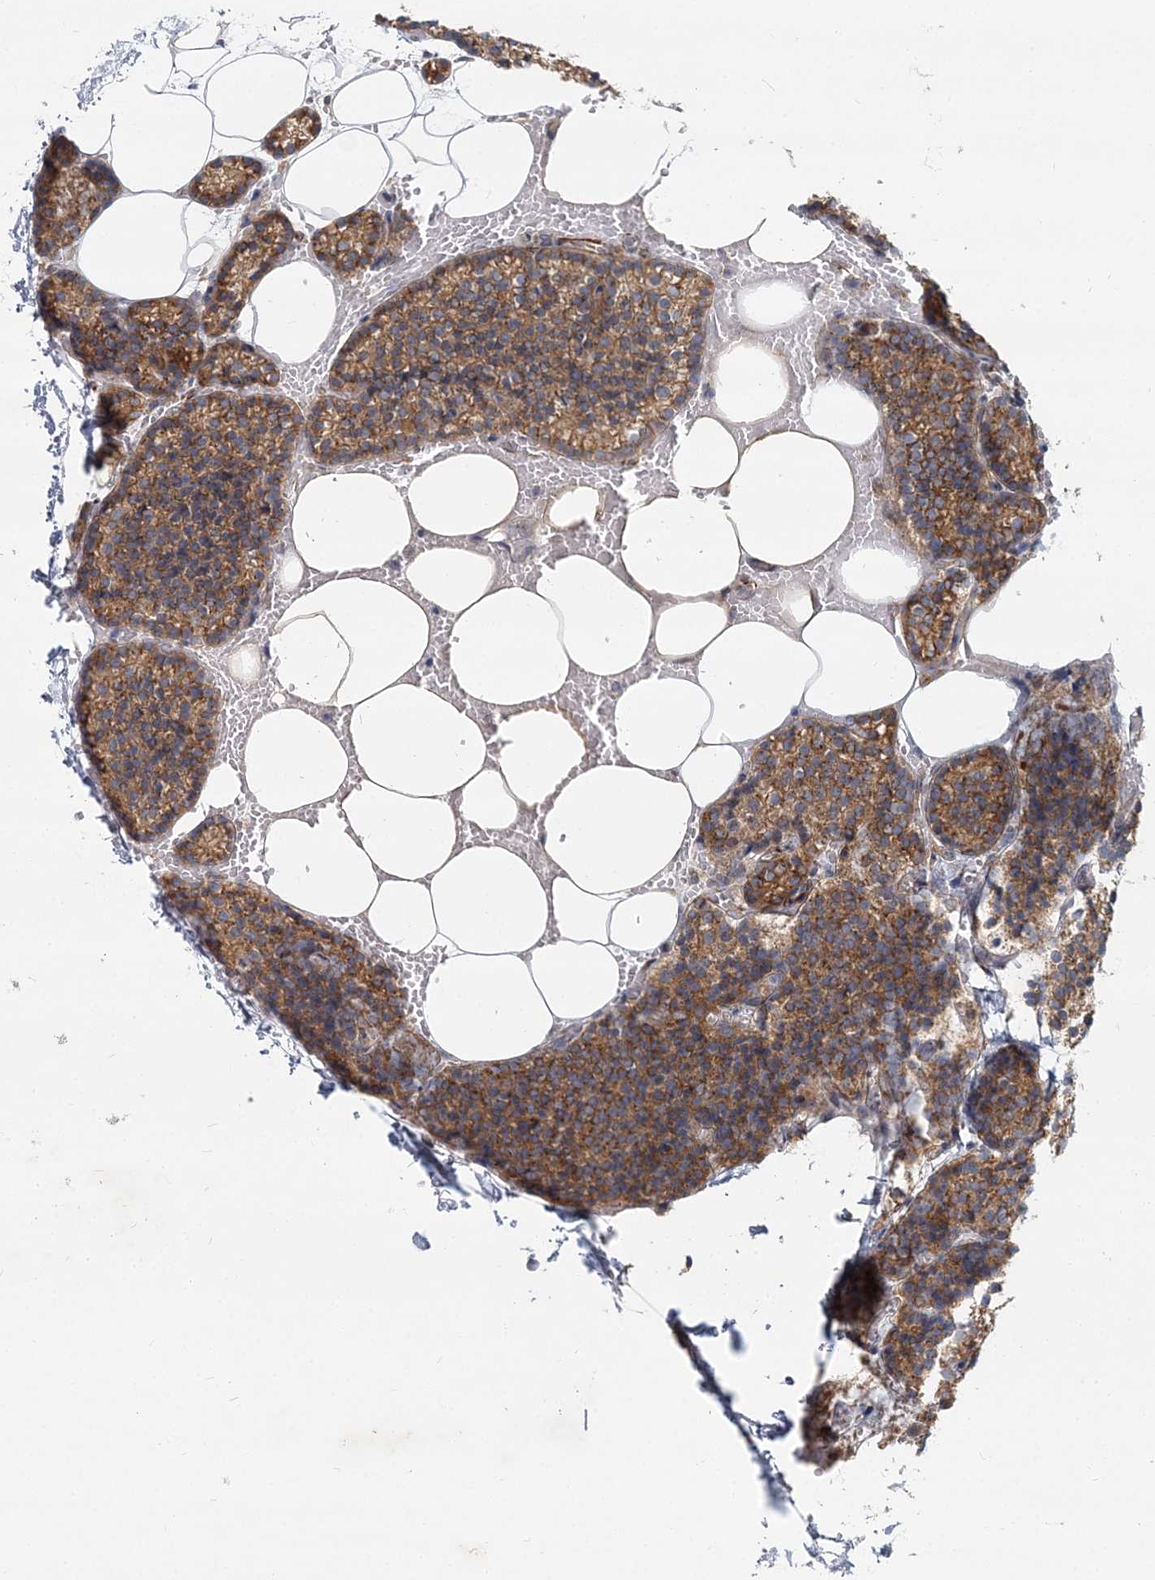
{"staining": {"intensity": "moderate", "quantity": ">75%", "location": "cytoplasmic/membranous"}, "tissue": "parathyroid gland", "cell_type": "Glandular cells", "image_type": "normal", "snomed": [{"axis": "morphology", "description": "Normal tissue, NOS"}, {"axis": "topography", "description": "Parathyroid gland"}], "caption": "Approximately >75% of glandular cells in normal human parathyroid gland exhibit moderate cytoplasmic/membranous protein expression as visualized by brown immunohistochemical staining.", "gene": "NBAS", "patient": {"sex": "male", "age": 58}}